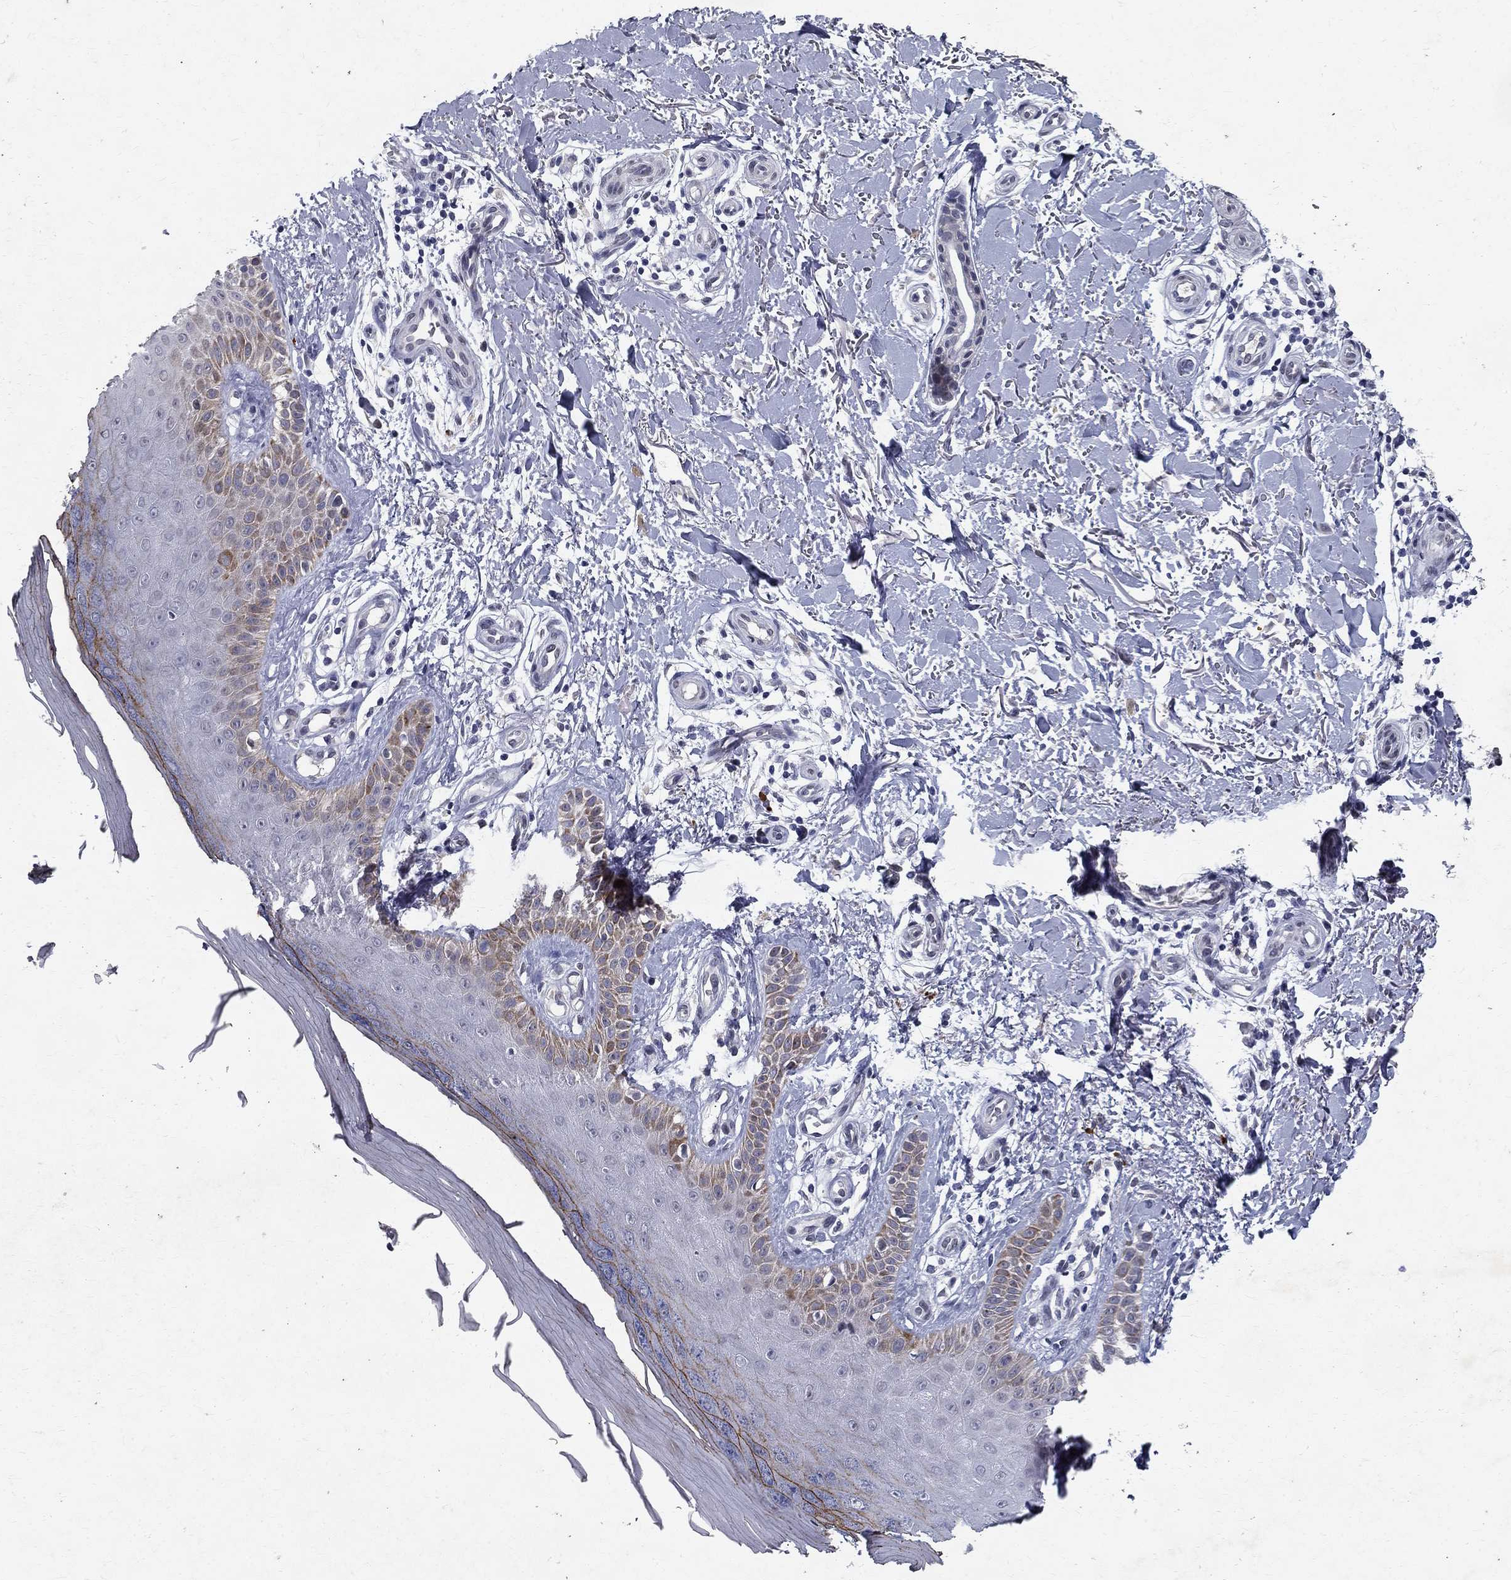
{"staining": {"intensity": "negative", "quantity": "none", "location": "none"}, "tissue": "skin", "cell_type": "Fibroblasts", "image_type": "normal", "snomed": [{"axis": "morphology", "description": "Normal tissue, NOS"}, {"axis": "morphology", "description": "Inflammation, NOS"}, {"axis": "morphology", "description": "Fibrosis, NOS"}, {"axis": "topography", "description": "Skin"}], "caption": "A high-resolution photomicrograph shows IHC staining of unremarkable skin, which demonstrates no significant positivity in fibroblasts. Brightfield microscopy of IHC stained with DAB (3,3'-diaminobenzidine) (brown) and hematoxylin (blue), captured at high magnification.", "gene": "RBFOX1", "patient": {"sex": "male", "age": 71}}